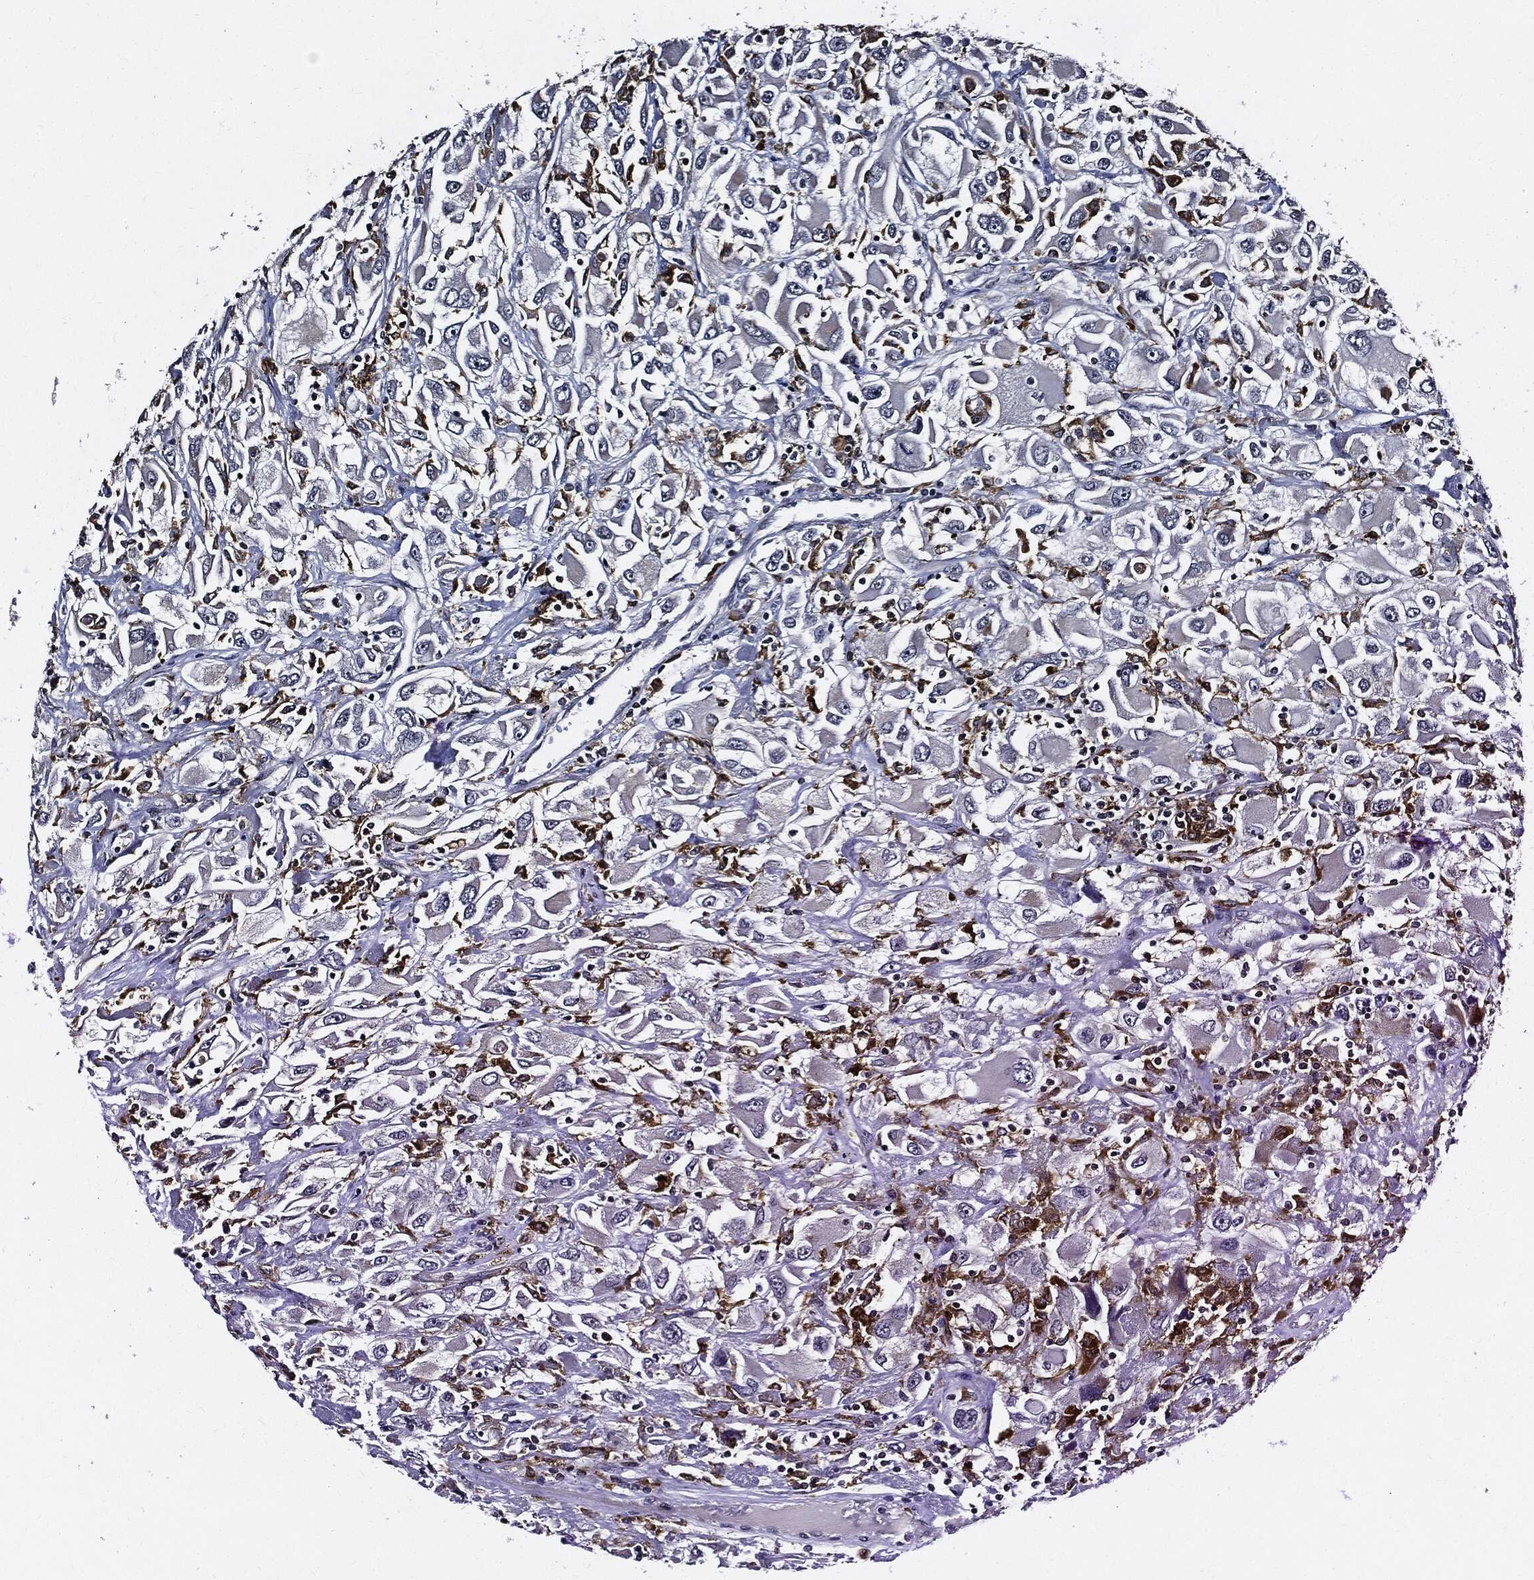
{"staining": {"intensity": "moderate", "quantity": "<25%", "location": "cytoplasmic/membranous"}, "tissue": "renal cancer", "cell_type": "Tumor cells", "image_type": "cancer", "snomed": [{"axis": "morphology", "description": "Adenocarcinoma, NOS"}, {"axis": "topography", "description": "Kidney"}], "caption": "An immunohistochemistry histopathology image of tumor tissue is shown. Protein staining in brown shows moderate cytoplasmic/membranous positivity in renal cancer (adenocarcinoma) within tumor cells.", "gene": "SUGT1", "patient": {"sex": "female", "age": 52}}